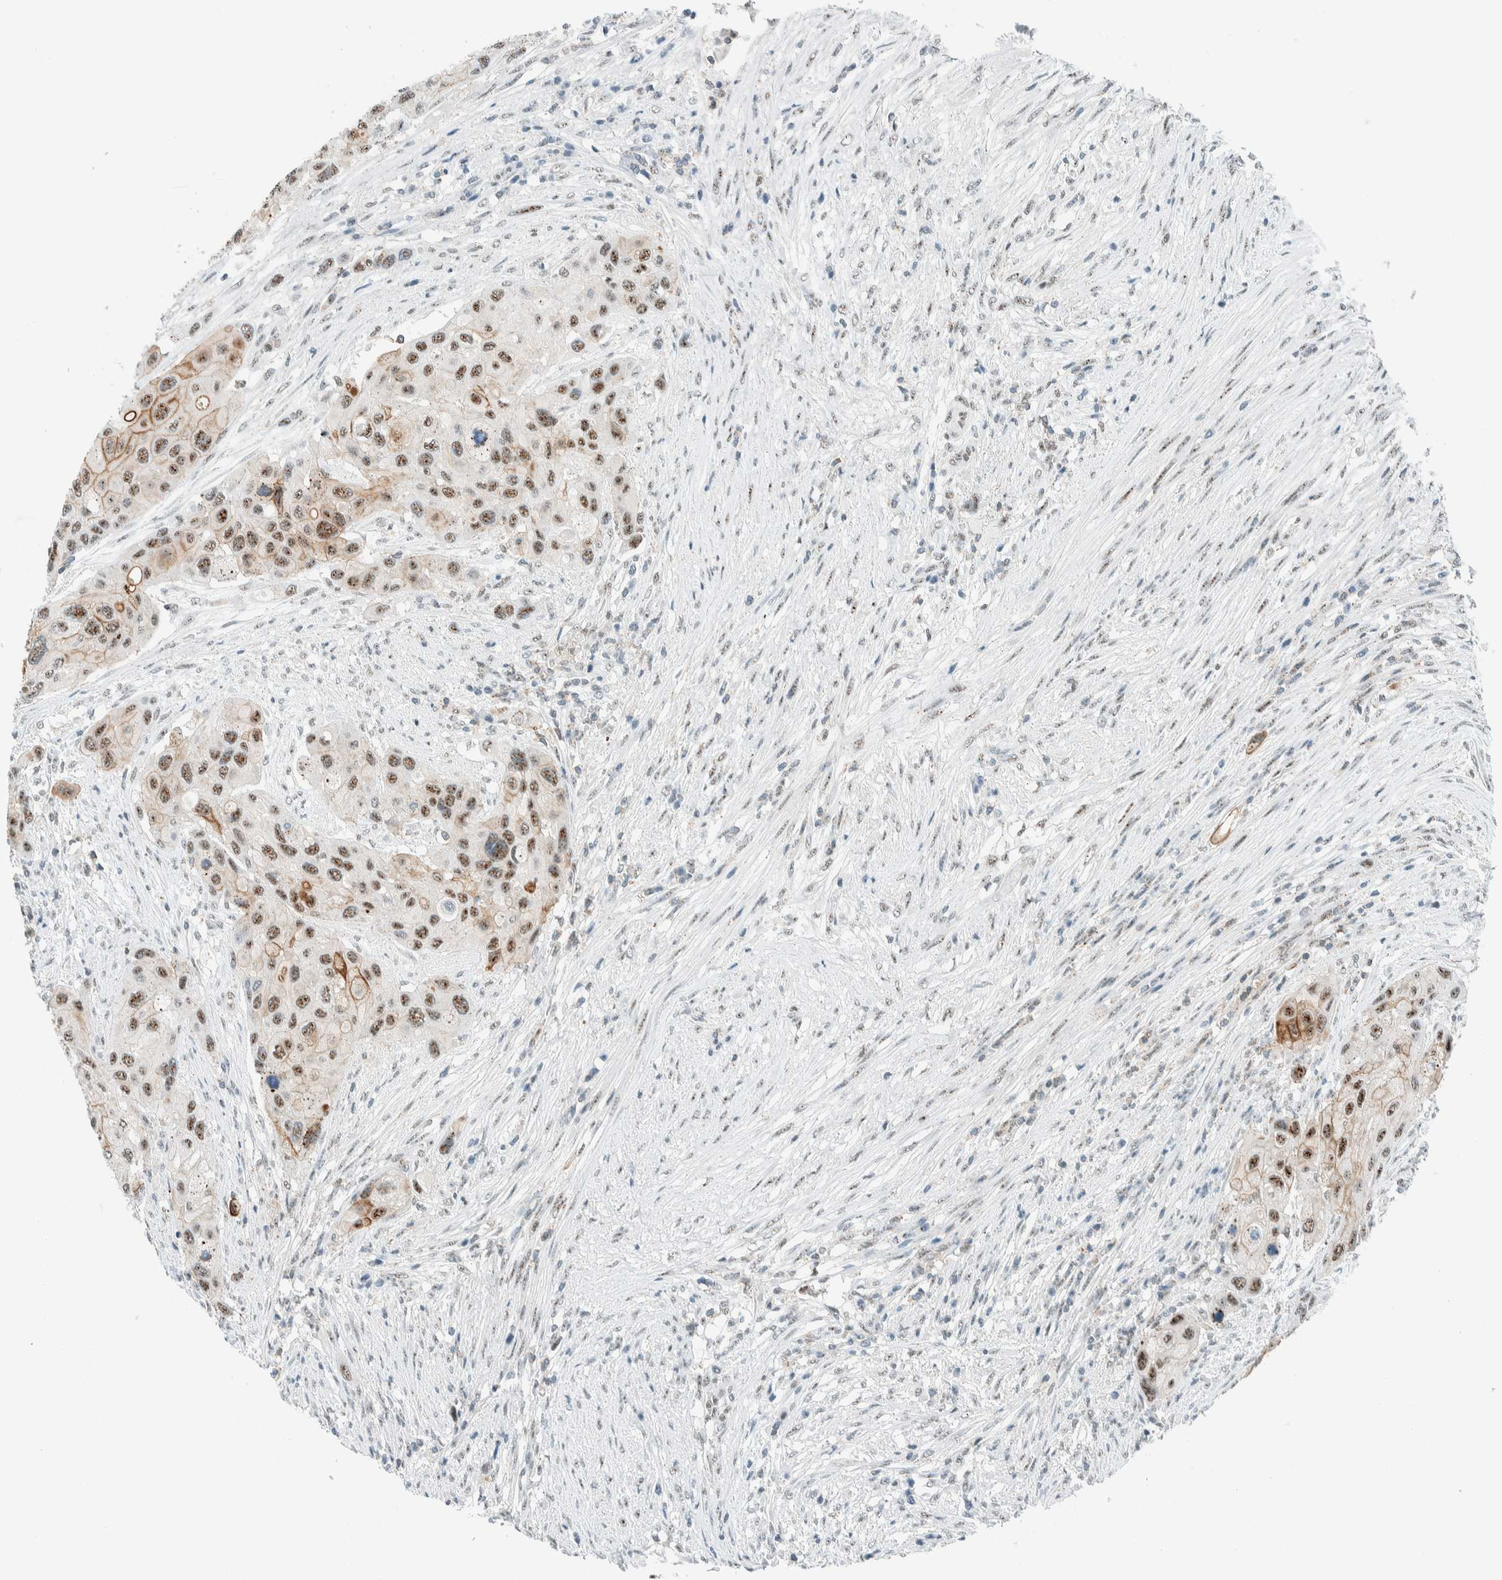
{"staining": {"intensity": "moderate", "quantity": ">75%", "location": "cytoplasmic/membranous,nuclear"}, "tissue": "urothelial cancer", "cell_type": "Tumor cells", "image_type": "cancer", "snomed": [{"axis": "morphology", "description": "Urothelial carcinoma, High grade"}, {"axis": "topography", "description": "Urinary bladder"}], "caption": "Immunohistochemistry (DAB) staining of urothelial cancer exhibits moderate cytoplasmic/membranous and nuclear protein staining in about >75% of tumor cells.", "gene": "CYSRT1", "patient": {"sex": "female", "age": 56}}